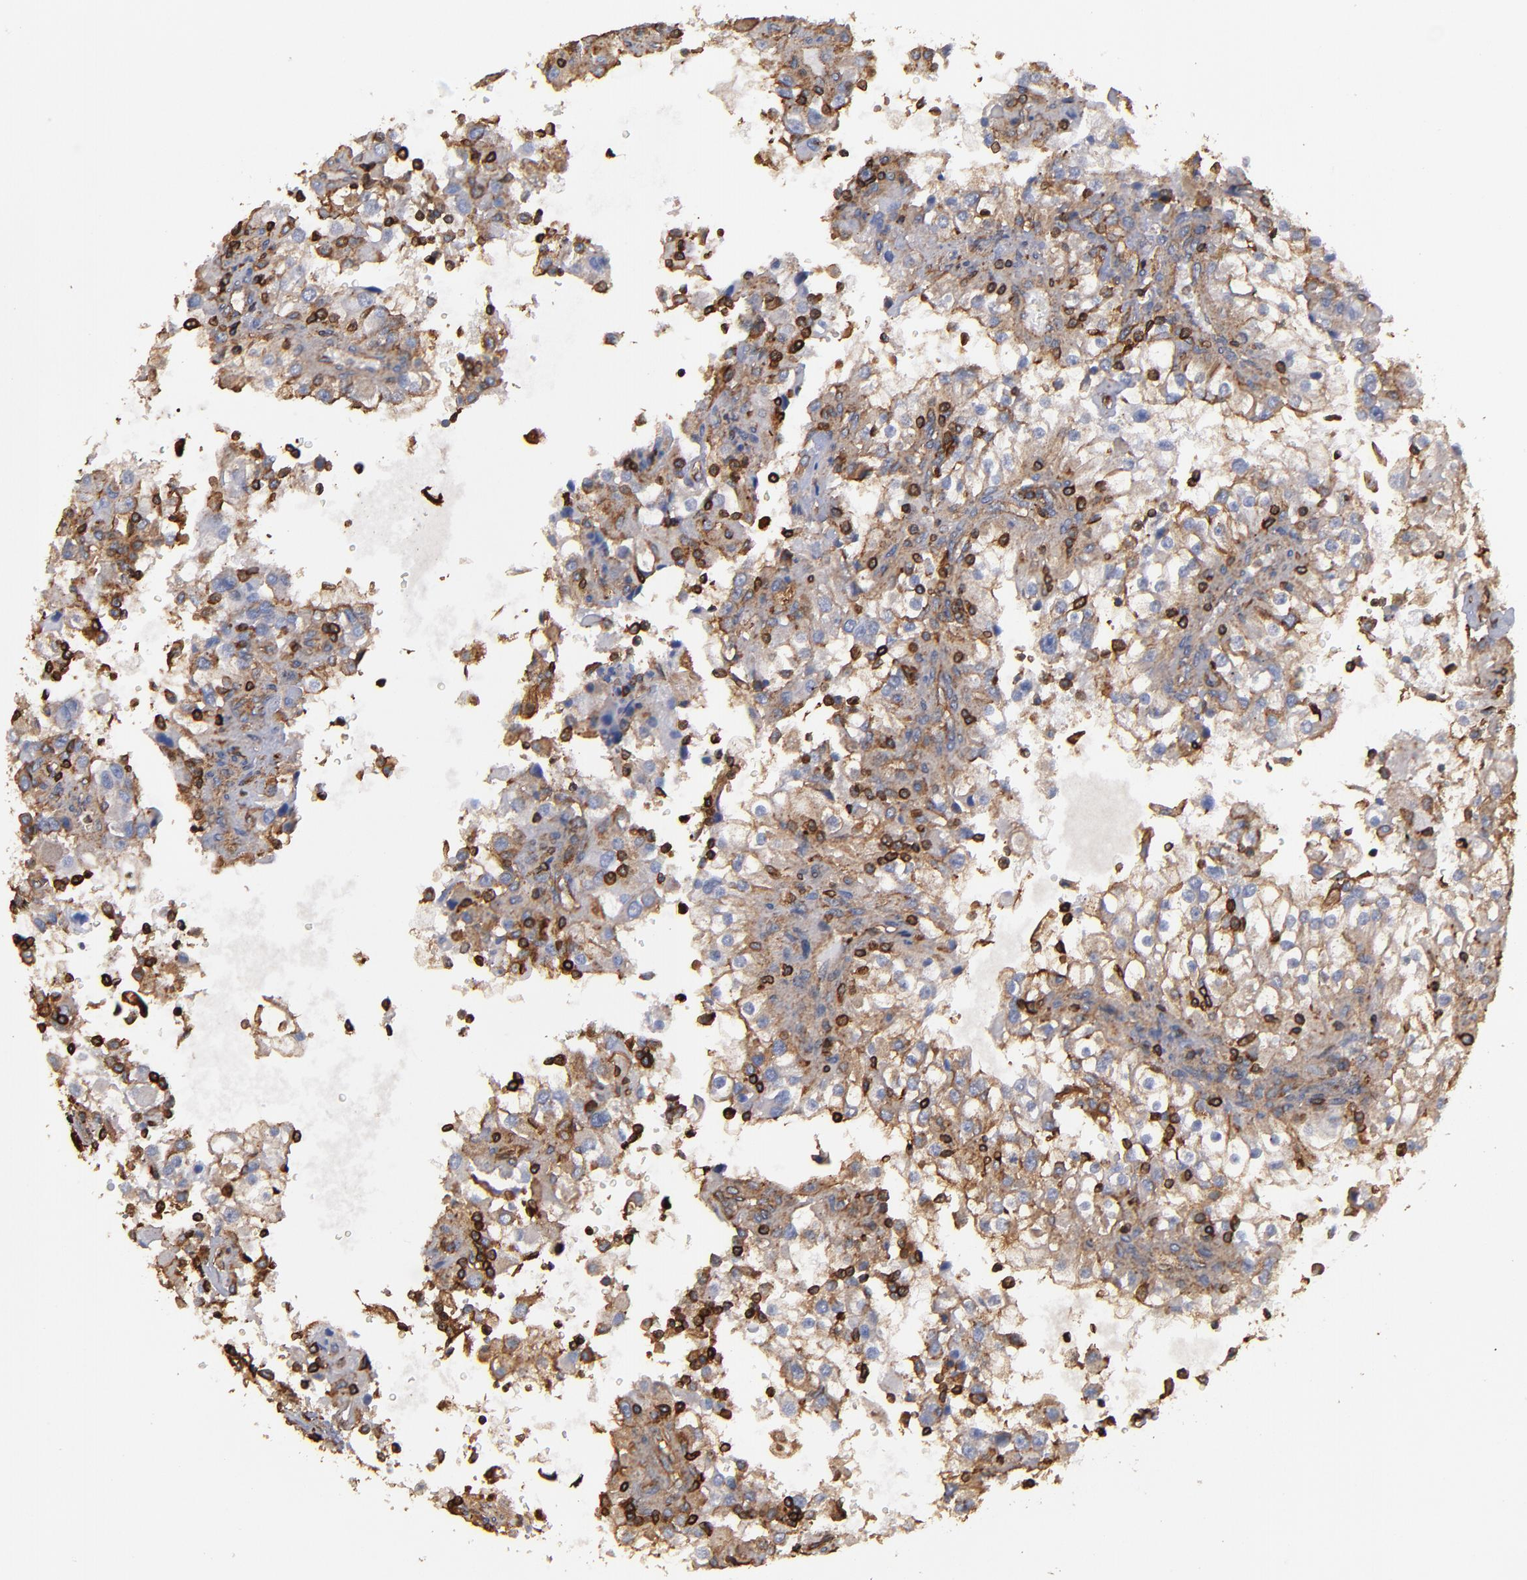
{"staining": {"intensity": "weak", "quantity": ">75%", "location": "cytoplasmic/membranous"}, "tissue": "renal cancer", "cell_type": "Tumor cells", "image_type": "cancer", "snomed": [{"axis": "morphology", "description": "Adenocarcinoma, NOS"}, {"axis": "topography", "description": "Kidney"}], "caption": "Approximately >75% of tumor cells in human renal cancer show weak cytoplasmic/membranous protein positivity as visualized by brown immunohistochemical staining.", "gene": "ACTN4", "patient": {"sex": "female", "age": 52}}